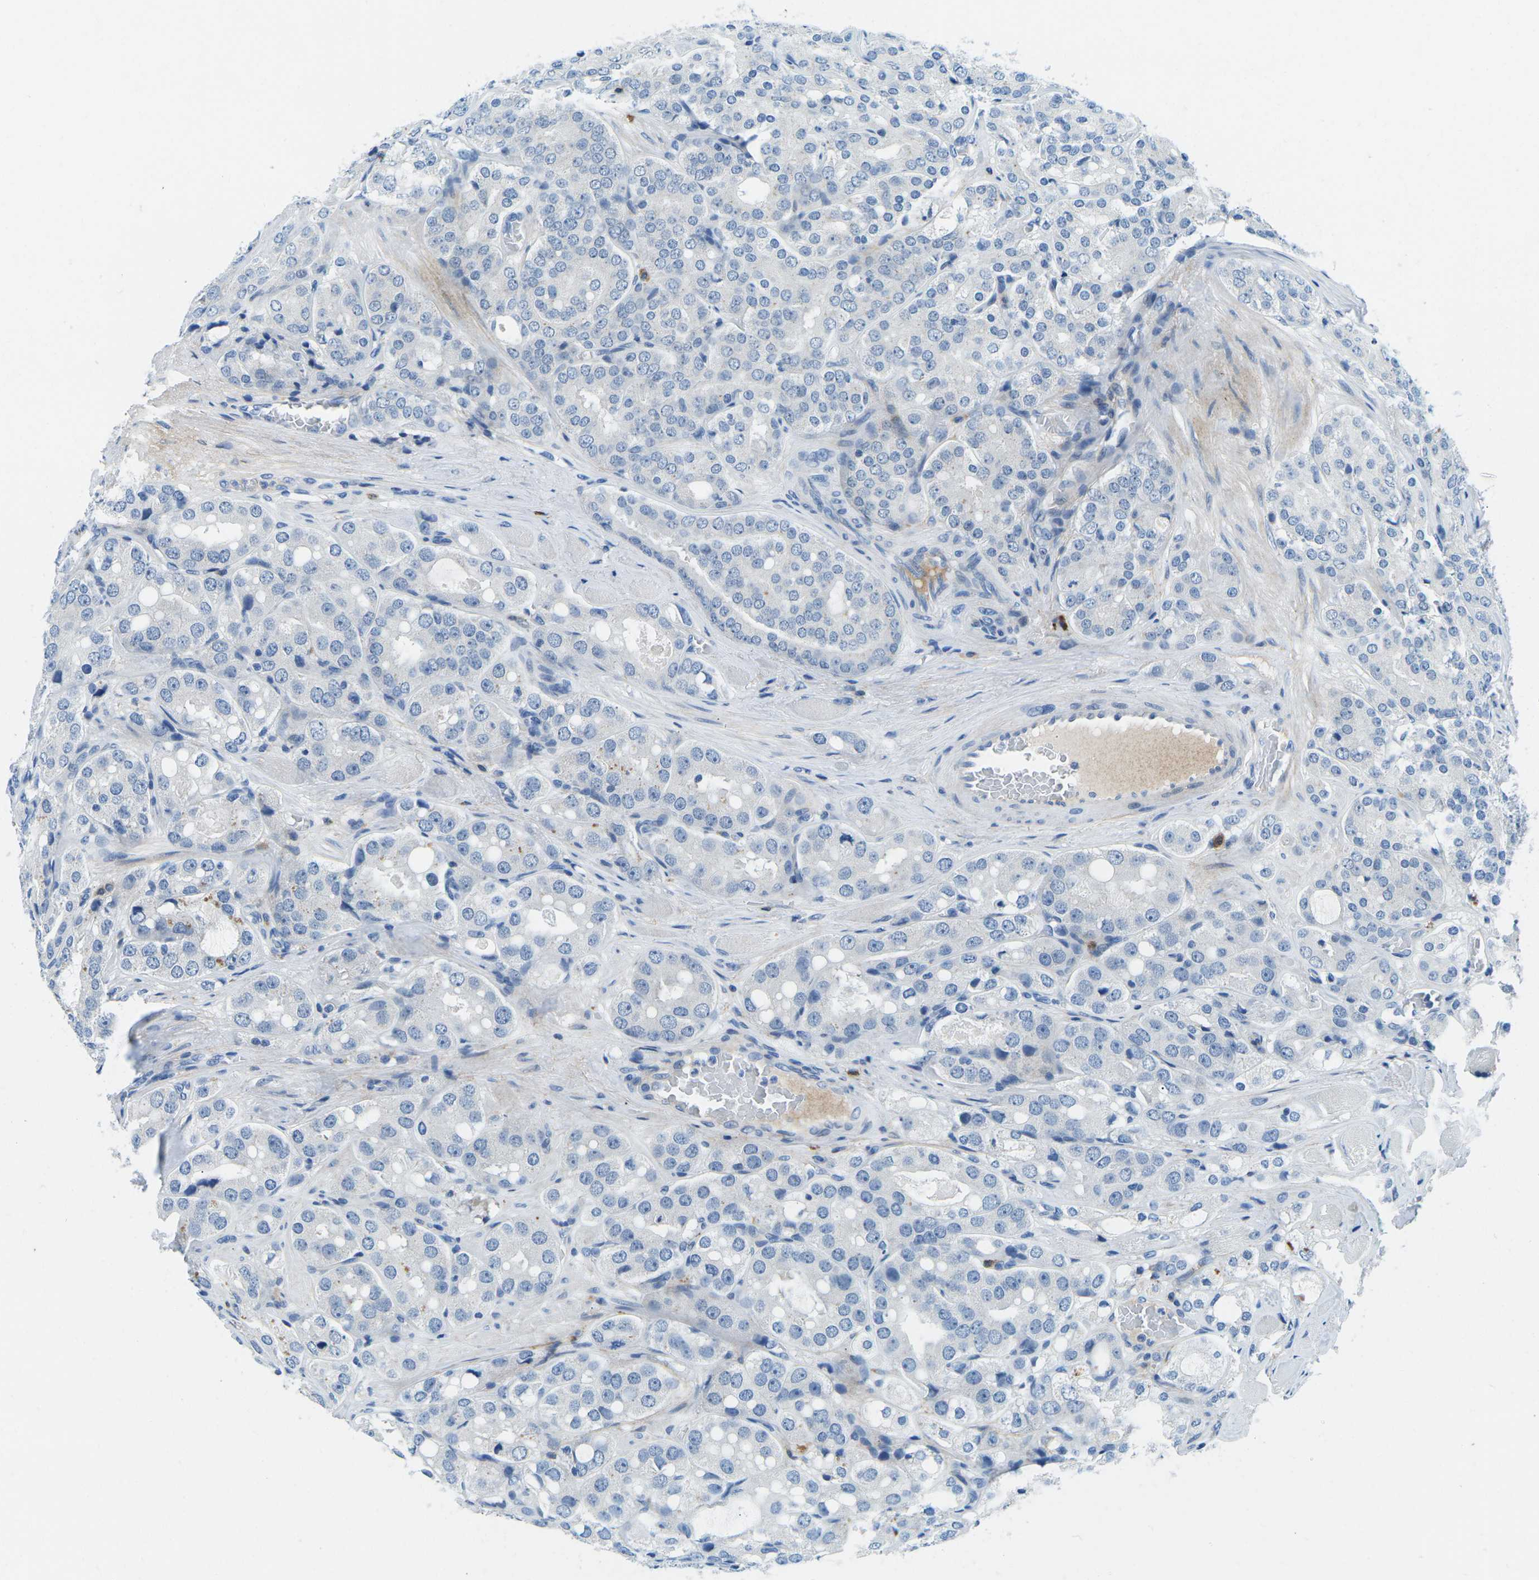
{"staining": {"intensity": "negative", "quantity": "none", "location": "none"}, "tissue": "prostate cancer", "cell_type": "Tumor cells", "image_type": "cancer", "snomed": [{"axis": "morphology", "description": "Adenocarcinoma, High grade"}, {"axis": "topography", "description": "Prostate"}], "caption": "Tumor cells show no significant protein staining in adenocarcinoma (high-grade) (prostate). The staining was performed using DAB (3,3'-diaminobenzidine) to visualize the protein expression in brown, while the nuclei were stained in blue with hematoxylin (Magnification: 20x).", "gene": "CFB", "patient": {"sex": "male", "age": 65}}